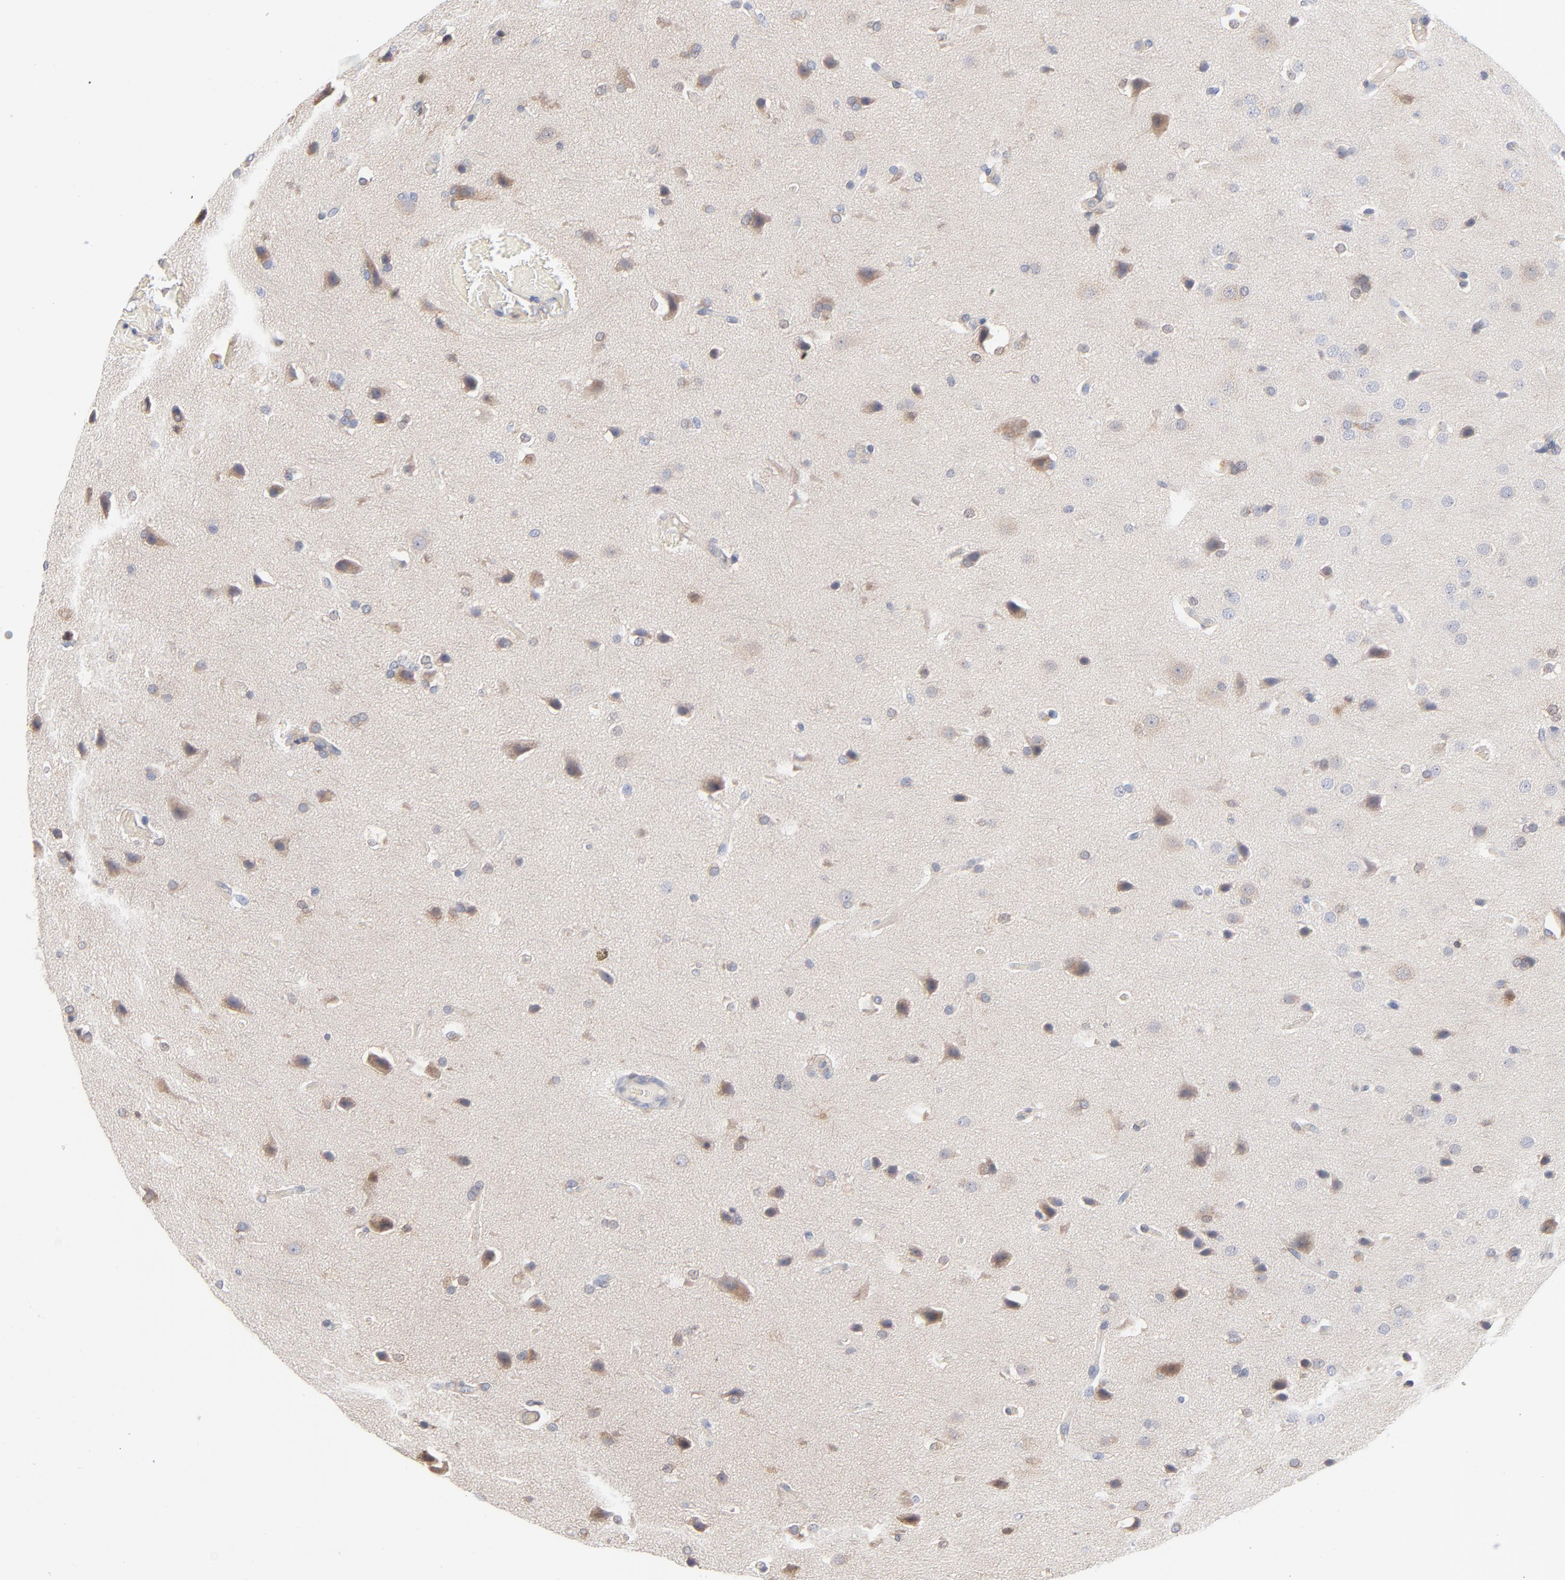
{"staining": {"intensity": "negative", "quantity": "none", "location": "none"}, "tissue": "glioma", "cell_type": "Tumor cells", "image_type": "cancer", "snomed": [{"axis": "morphology", "description": "Glioma, malignant, Low grade"}, {"axis": "topography", "description": "Cerebral cortex"}], "caption": "A photomicrograph of malignant glioma (low-grade) stained for a protein shows no brown staining in tumor cells.", "gene": "ARRB1", "patient": {"sex": "female", "age": 47}}